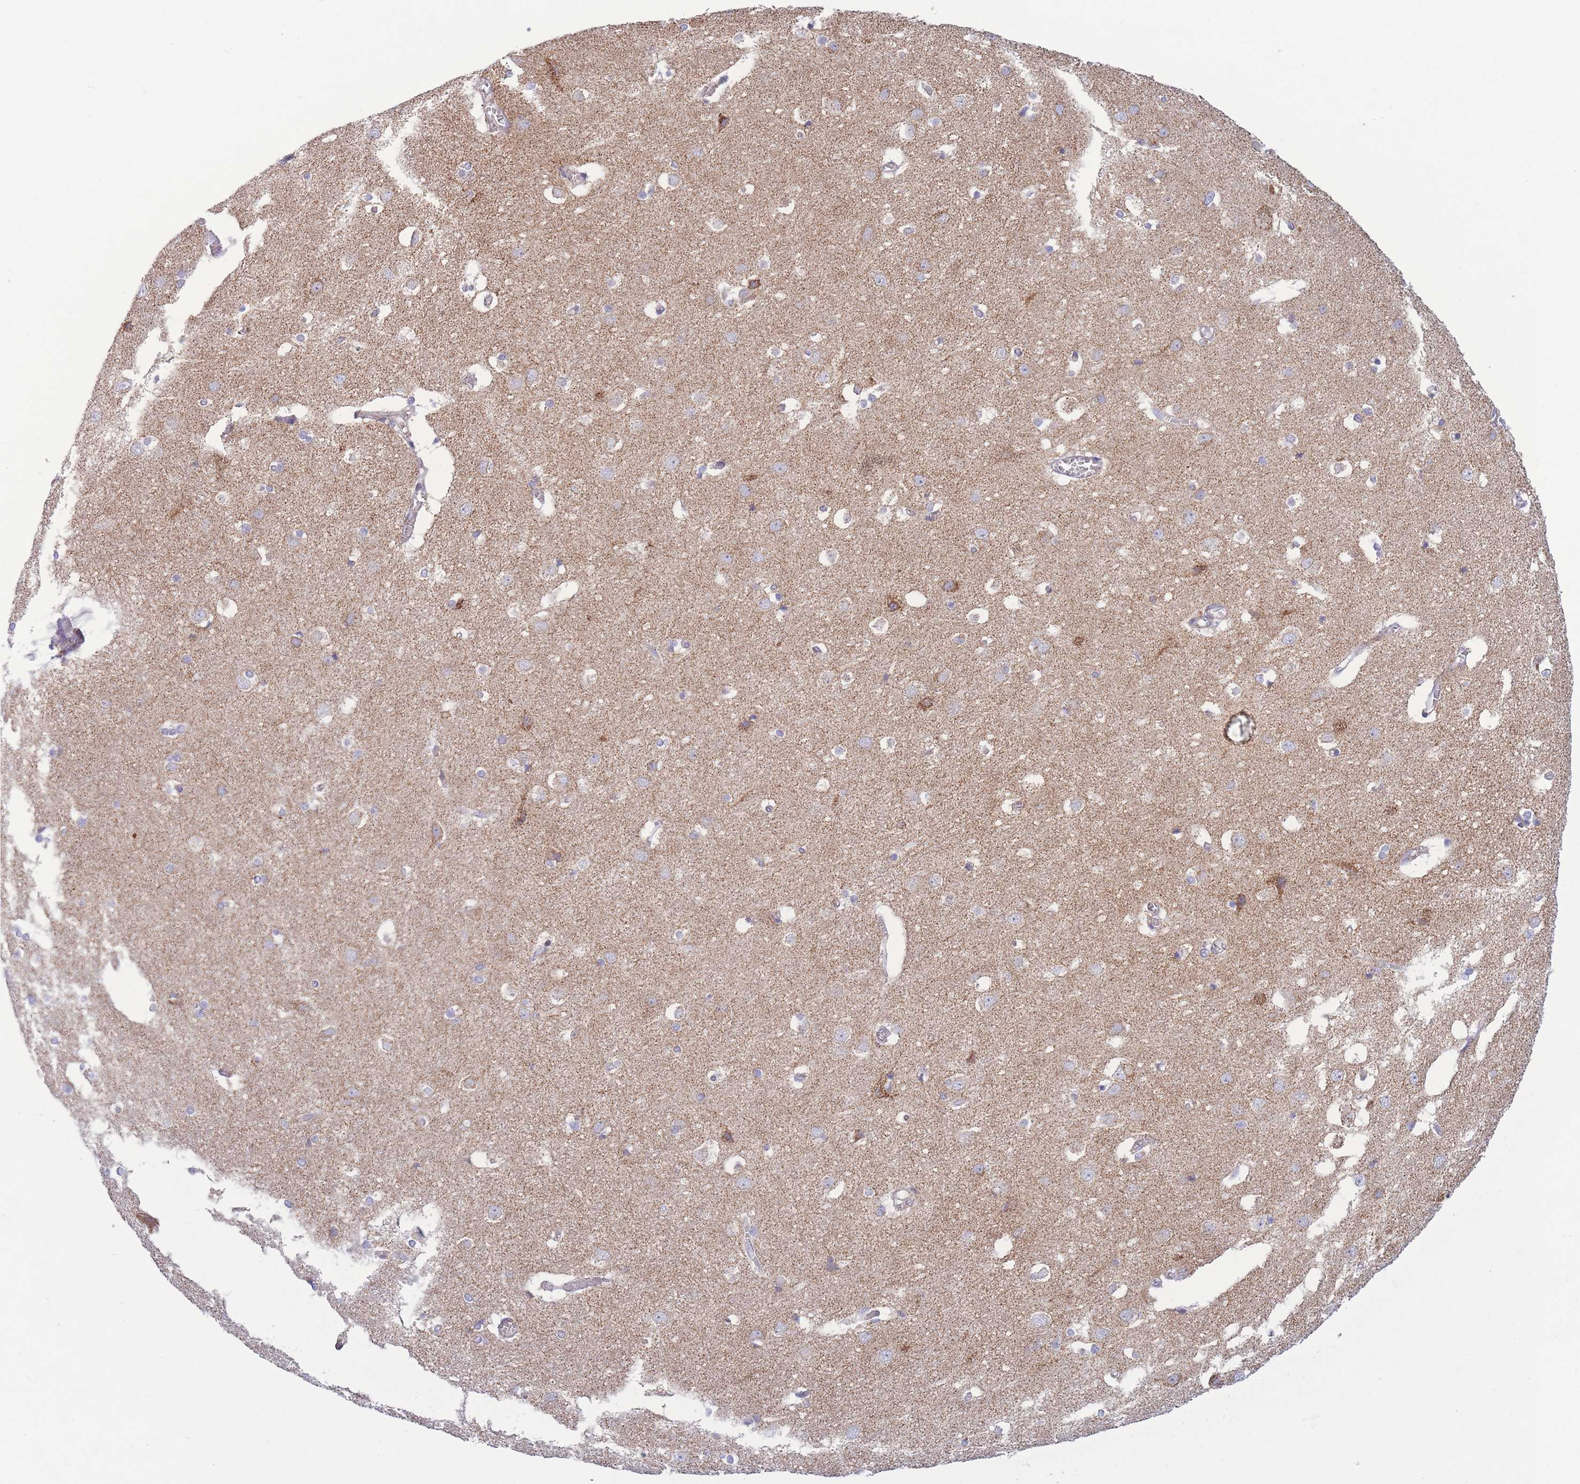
{"staining": {"intensity": "negative", "quantity": "none", "location": "none"}, "tissue": "cerebral cortex", "cell_type": "Endothelial cells", "image_type": "normal", "snomed": [{"axis": "morphology", "description": "Normal tissue, NOS"}, {"axis": "topography", "description": "Cerebral cortex"}], "caption": "Human cerebral cortex stained for a protein using immunohistochemistry (IHC) demonstrates no expression in endothelial cells.", "gene": "PDHA1", "patient": {"sex": "male", "age": 54}}